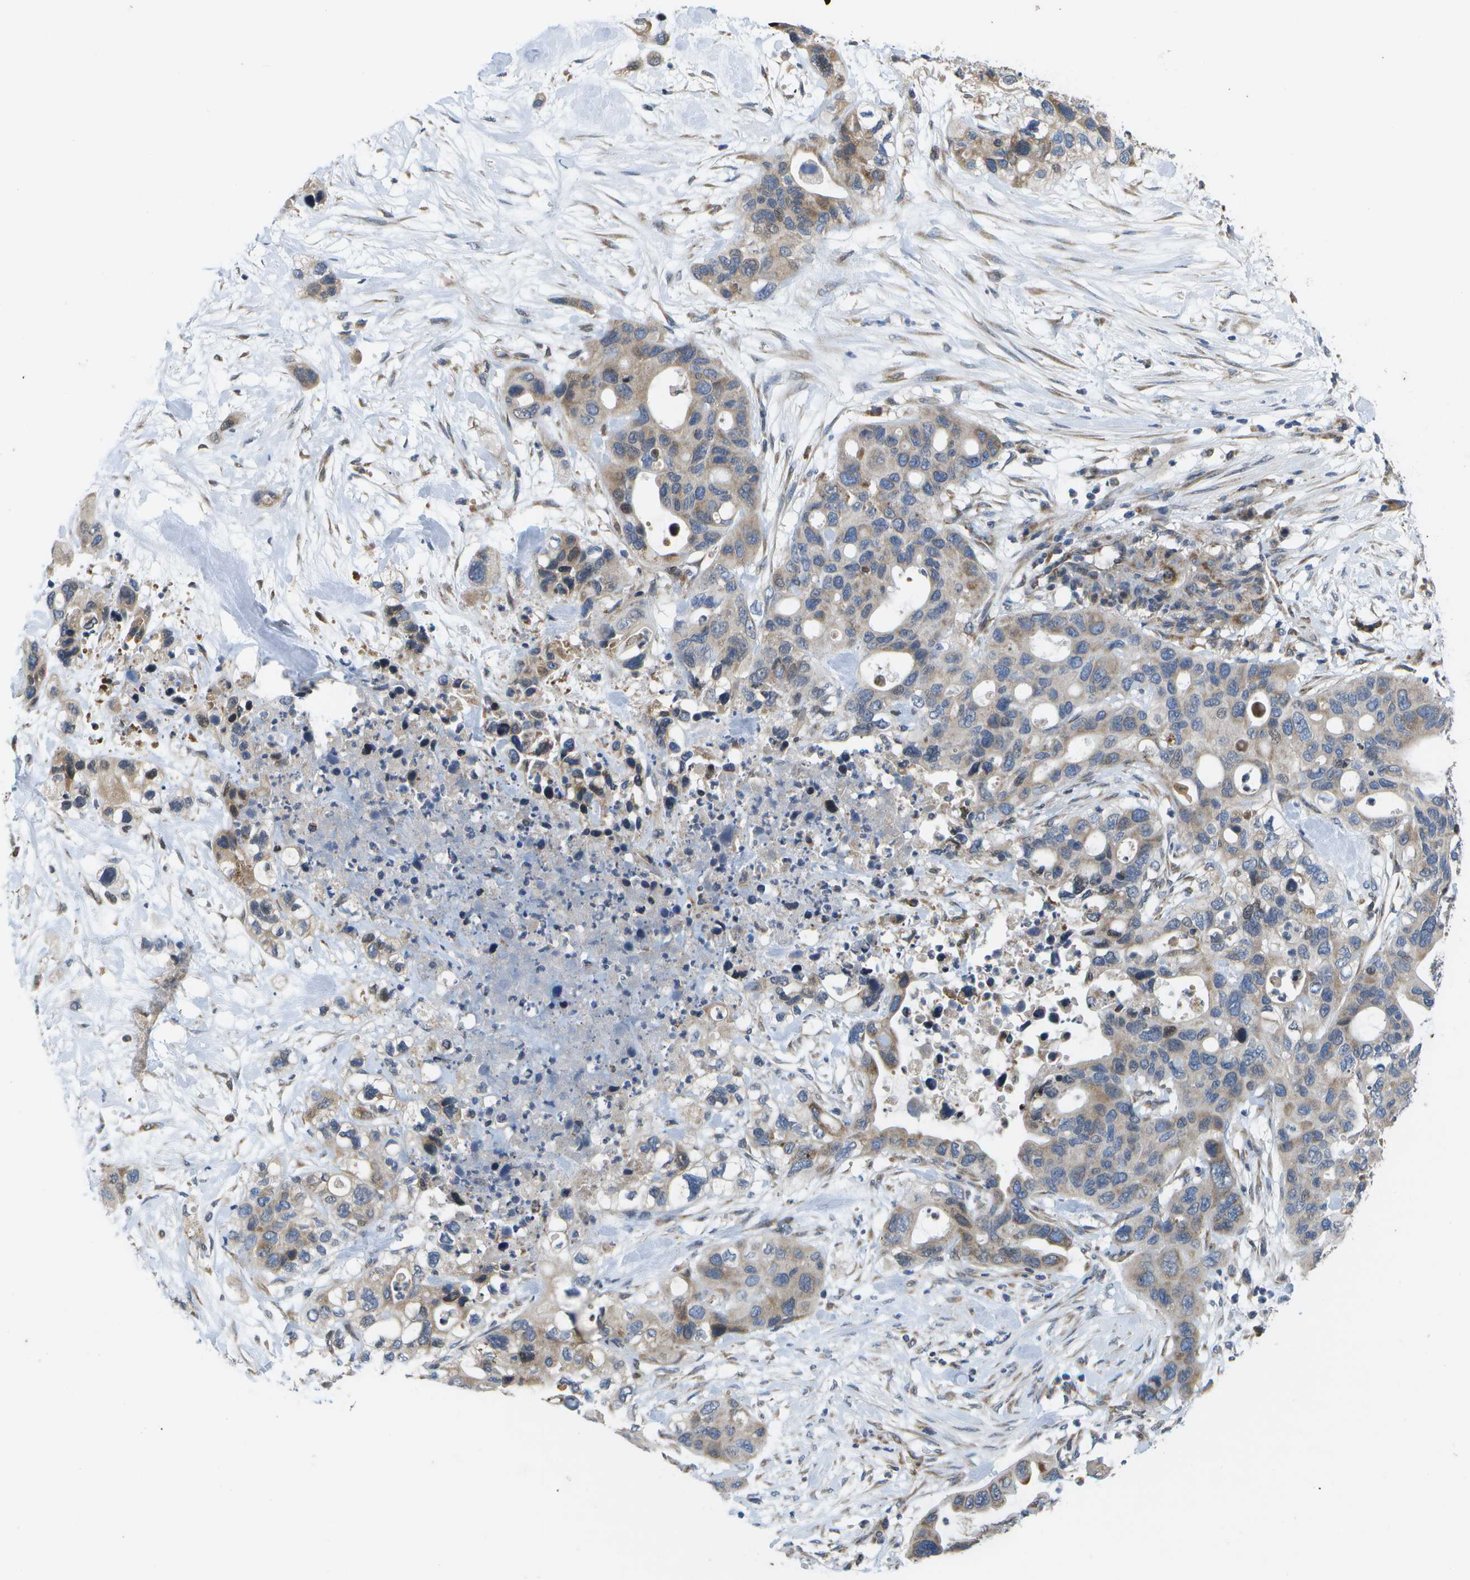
{"staining": {"intensity": "moderate", "quantity": ">75%", "location": "cytoplasmic/membranous,nuclear"}, "tissue": "pancreatic cancer", "cell_type": "Tumor cells", "image_type": "cancer", "snomed": [{"axis": "morphology", "description": "Adenocarcinoma, NOS"}, {"axis": "topography", "description": "Pancreas"}], "caption": "There is medium levels of moderate cytoplasmic/membranous and nuclear expression in tumor cells of pancreatic cancer, as demonstrated by immunohistochemical staining (brown color).", "gene": "HADHA", "patient": {"sex": "female", "age": 71}}